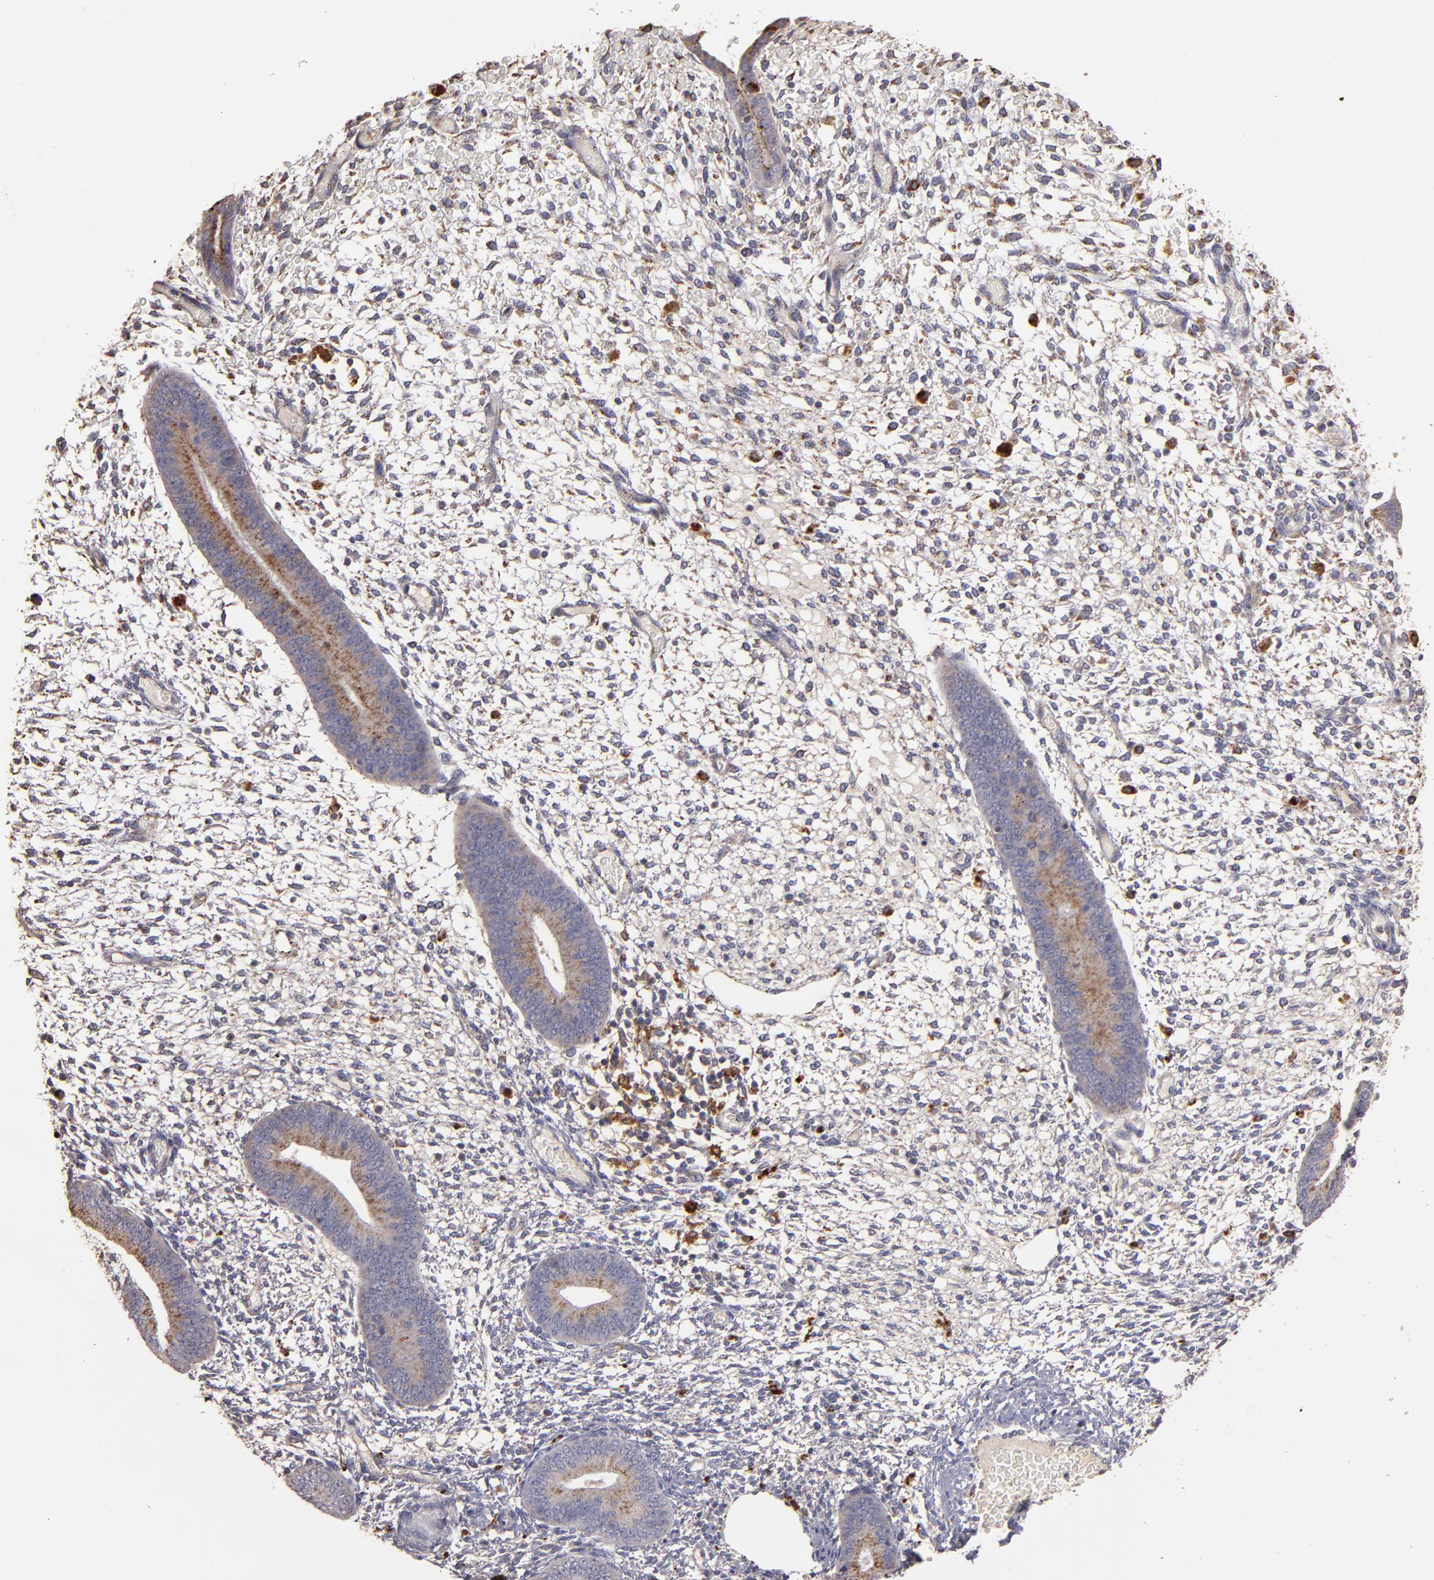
{"staining": {"intensity": "moderate", "quantity": "<25%", "location": "cytoplasmic/membranous"}, "tissue": "endometrium", "cell_type": "Cells in endometrial stroma", "image_type": "normal", "snomed": [{"axis": "morphology", "description": "Normal tissue, NOS"}, {"axis": "topography", "description": "Endometrium"}], "caption": "Protein staining by immunohistochemistry reveals moderate cytoplasmic/membranous staining in about <25% of cells in endometrial stroma in normal endometrium.", "gene": "TRAF1", "patient": {"sex": "female", "age": 42}}